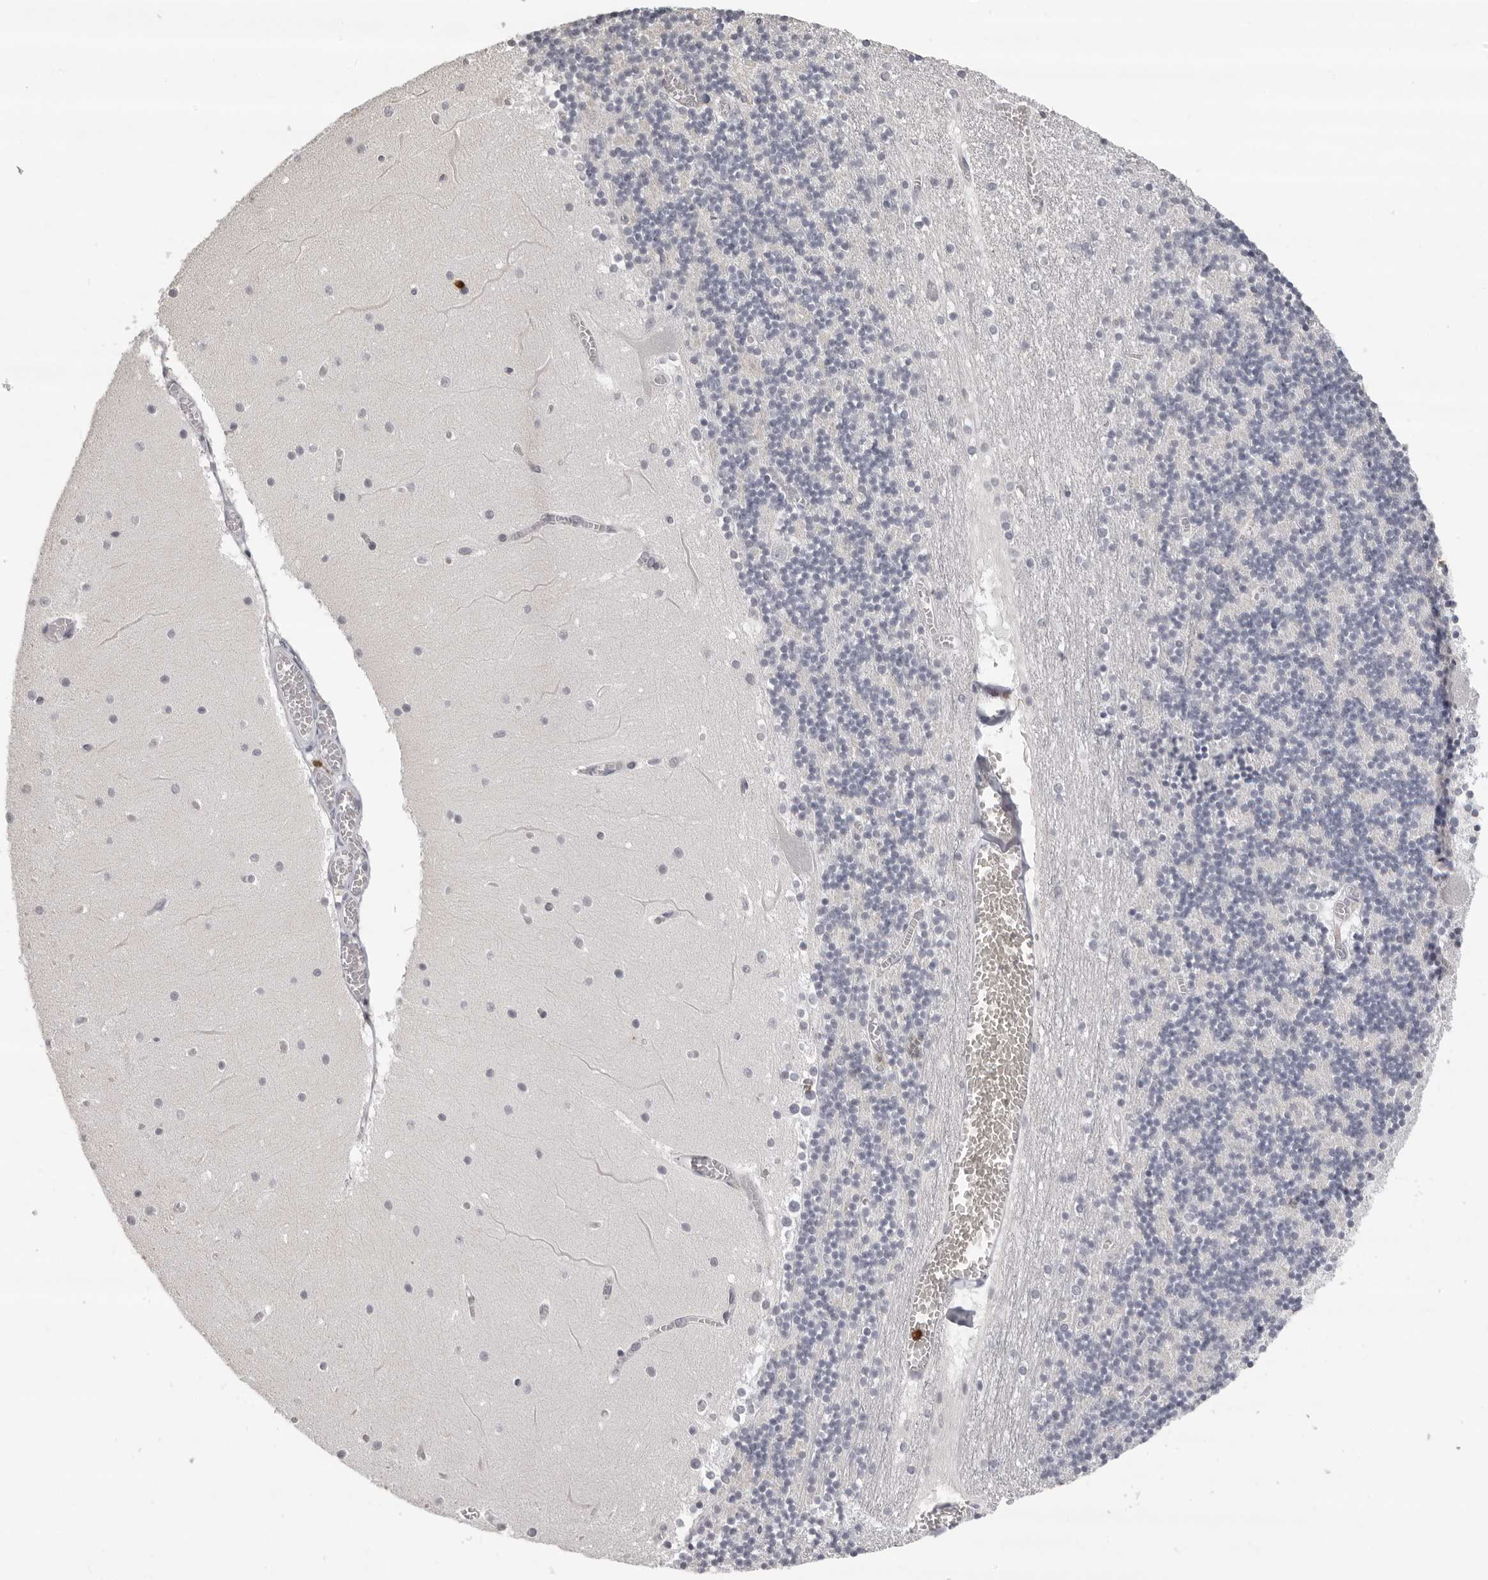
{"staining": {"intensity": "negative", "quantity": "none", "location": "none"}, "tissue": "cerebellum", "cell_type": "Cells in granular layer", "image_type": "normal", "snomed": [{"axis": "morphology", "description": "Normal tissue, NOS"}, {"axis": "topography", "description": "Cerebellum"}], "caption": "Cells in granular layer are negative for brown protein staining in benign cerebellum. Brightfield microscopy of immunohistochemistry (IHC) stained with DAB (3,3'-diaminobenzidine) (brown) and hematoxylin (blue), captured at high magnification.", "gene": "IL31", "patient": {"sex": "female", "age": 28}}